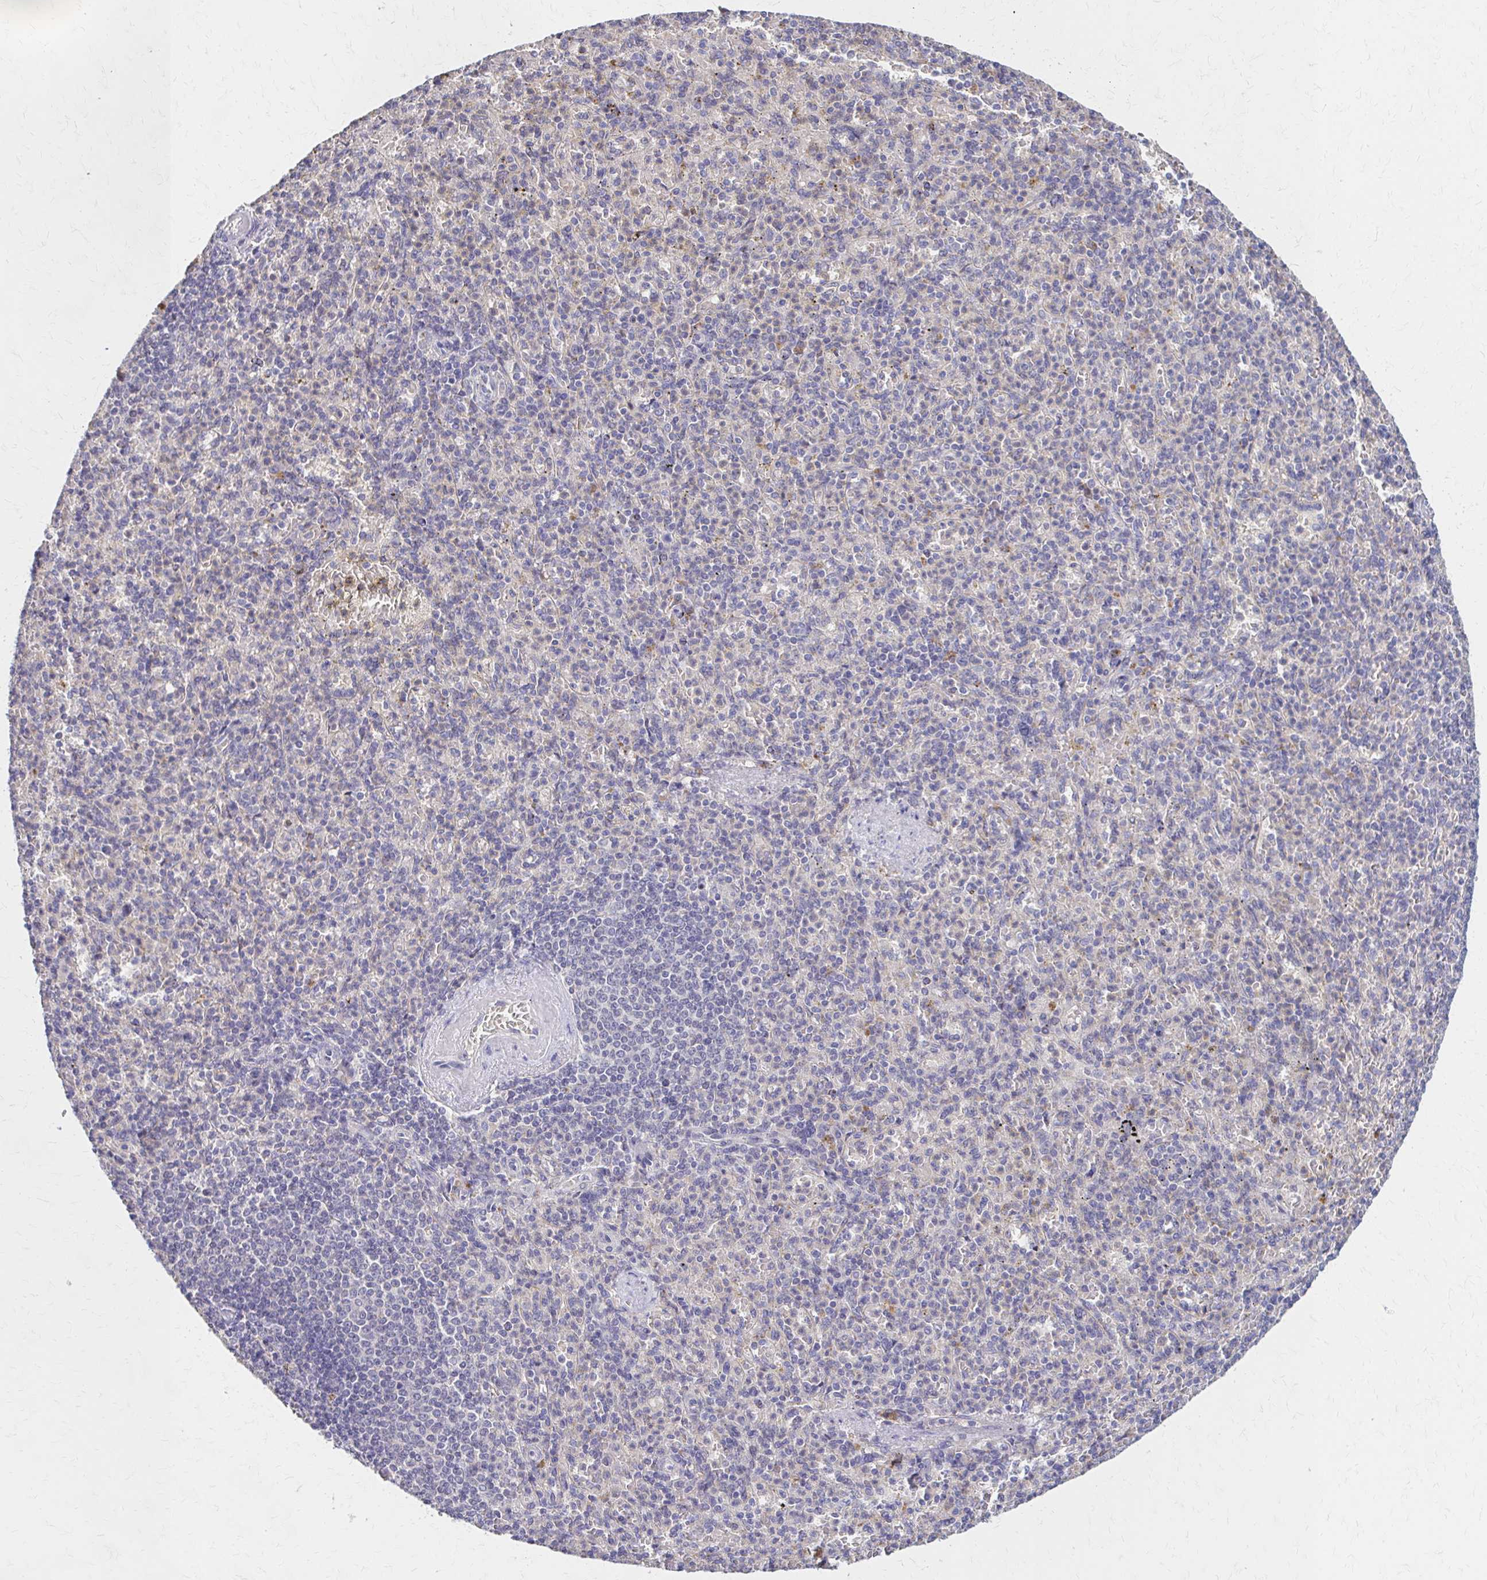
{"staining": {"intensity": "negative", "quantity": "none", "location": "none"}, "tissue": "spleen", "cell_type": "Cells in red pulp", "image_type": "normal", "snomed": [{"axis": "morphology", "description": "Normal tissue, NOS"}, {"axis": "topography", "description": "Spleen"}], "caption": "The immunohistochemistry image has no significant staining in cells in red pulp of spleen. (DAB (3,3'-diaminobenzidine) immunohistochemistry, high magnification).", "gene": "HMGCS2", "patient": {"sex": "female", "age": 74}}